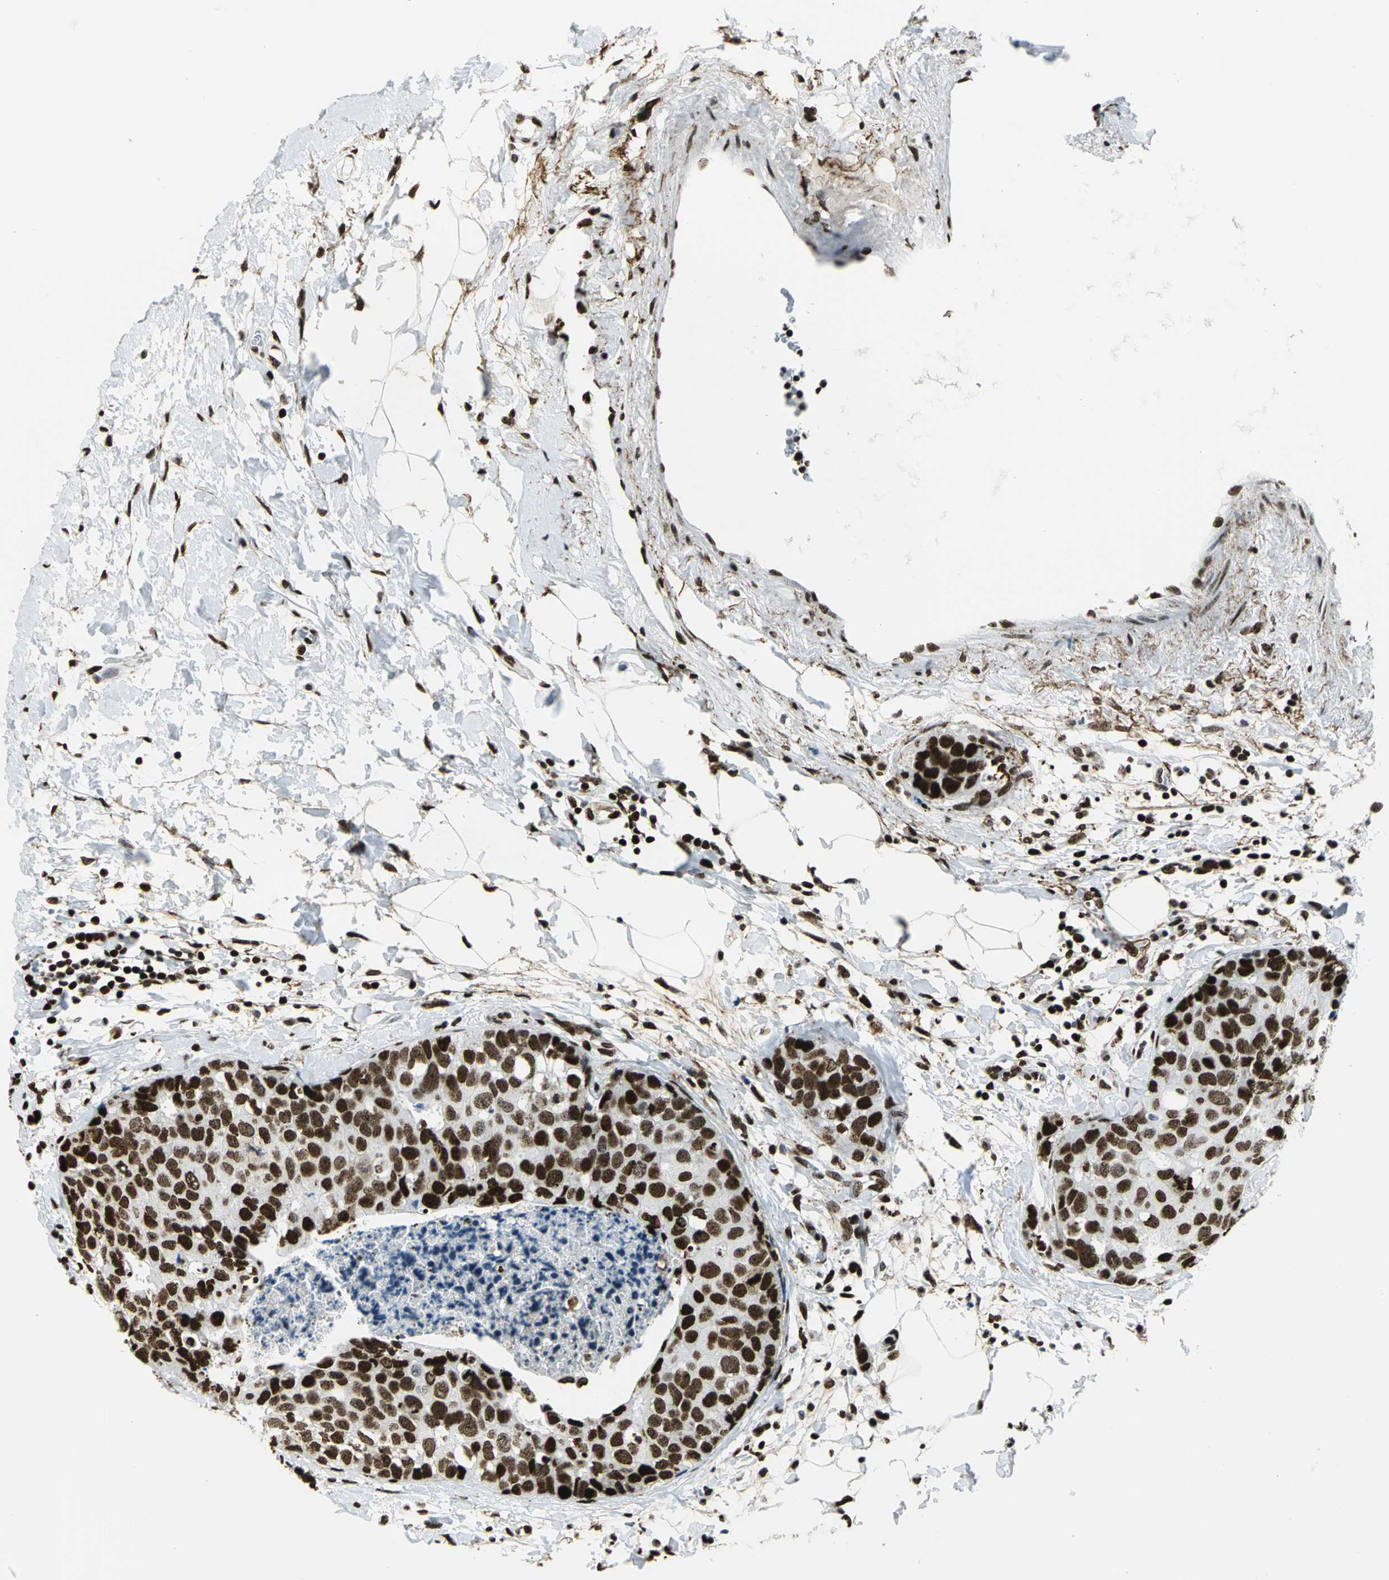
{"staining": {"intensity": "strong", "quantity": ">75%", "location": "nuclear"}, "tissue": "breast cancer", "cell_type": "Tumor cells", "image_type": "cancer", "snomed": [{"axis": "morphology", "description": "Normal tissue, NOS"}, {"axis": "morphology", "description": "Duct carcinoma"}, {"axis": "topography", "description": "Breast"}], "caption": "A high amount of strong nuclear positivity is appreciated in approximately >75% of tumor cells in breast infiltrating ductal carcinoma tissue. Nuclei are stained in blue.", "gene": "APEX1", "patient": {"sex": "female", "age": 50}}